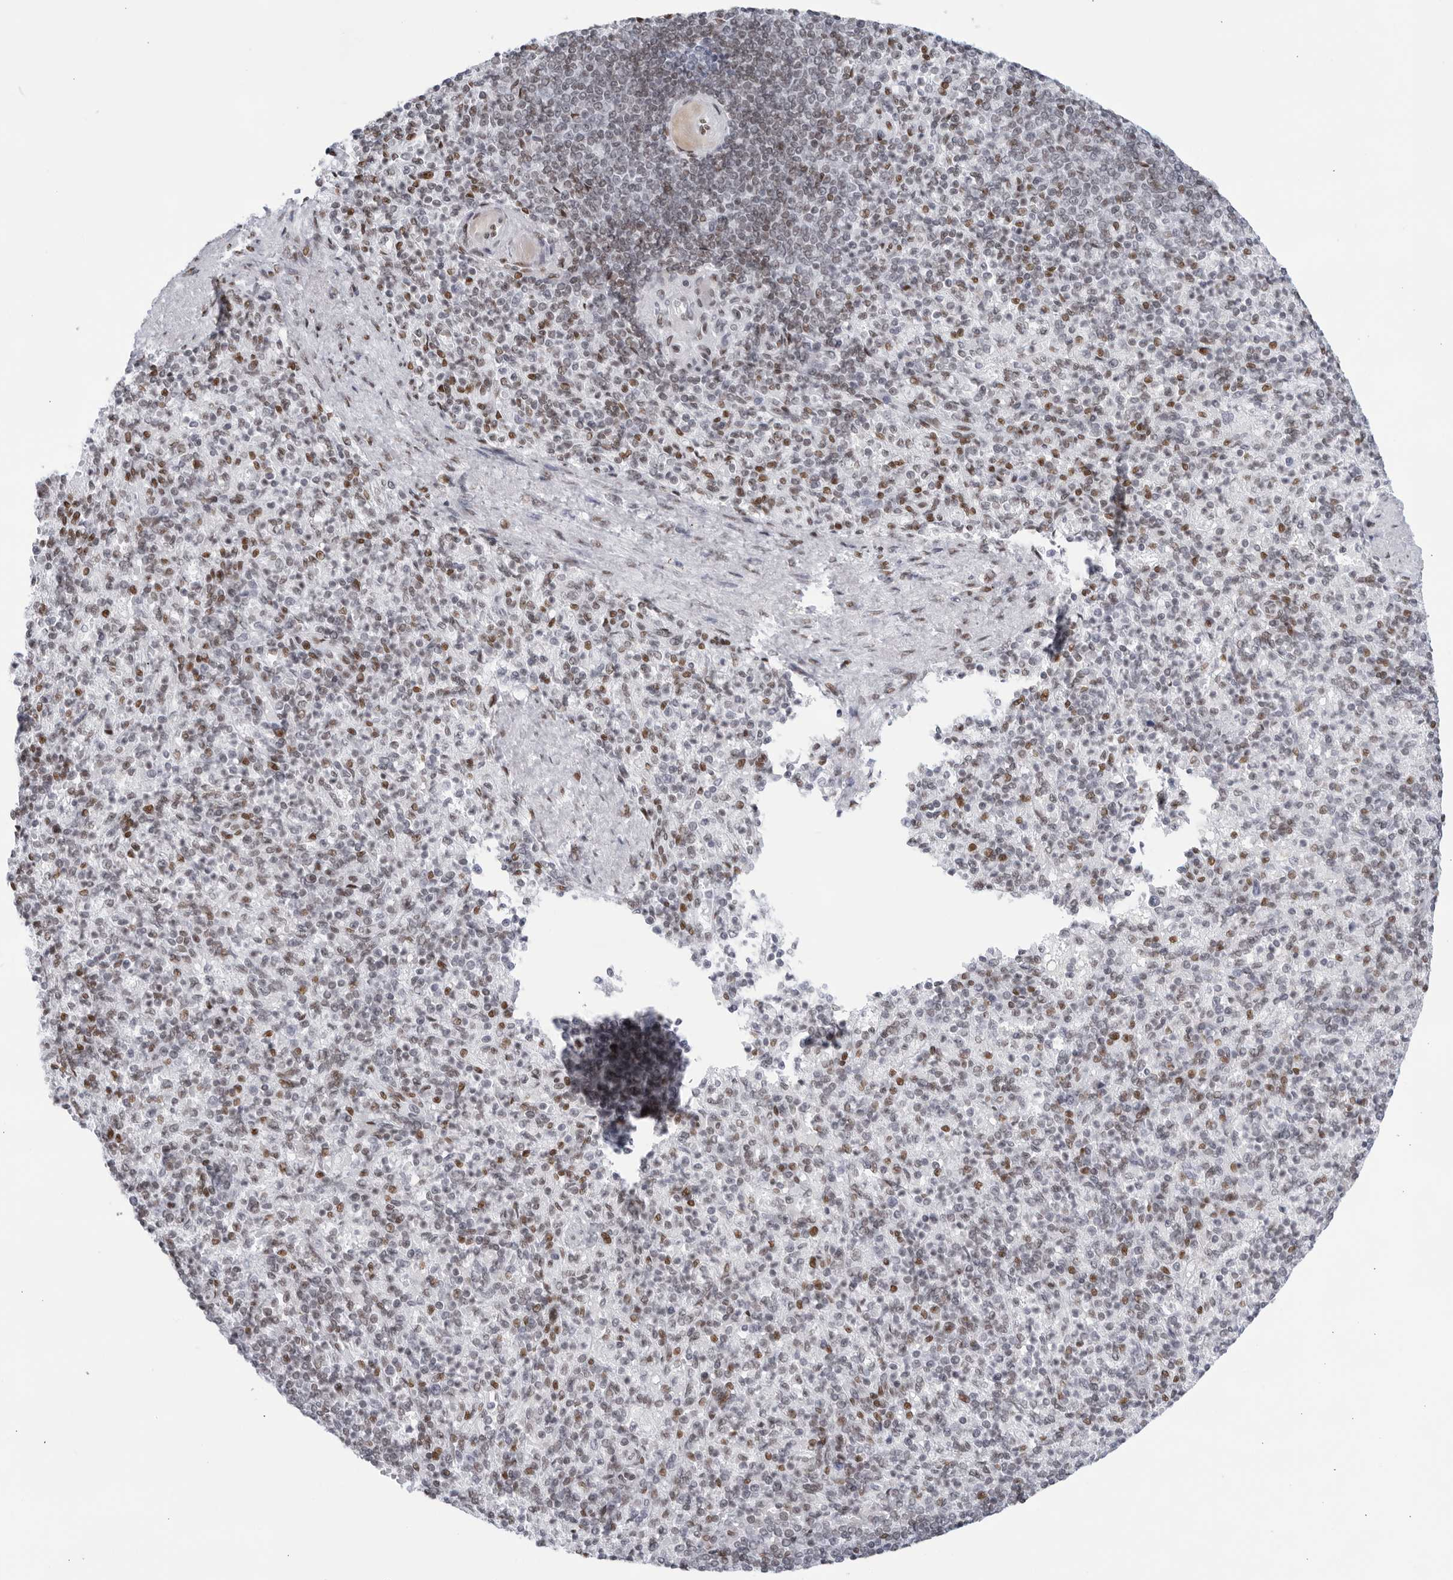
{"staining": {"intensity": "moderate", "quantity": "<25%", "location": "nuclear"}, "tissue": "spleen", "cell_type": "Cells in red pulp", "image_type": "normal", "snomed": [{"axis": "morphology", "description": "Normal tissue, NOS"}, {"axis": "topography", "description": "Spleen"}], "caption": "Immunohistochemistry histopathology image of benign spleen: human spleen stained using immunohistochemistry shows low levels of moderate protein expression localized specifically in the nuclear of cells in red pulp, appearing as a nuclear brown color.", "gene": "HP1BP3", "patient": {"sex": "female", "age": 74}}